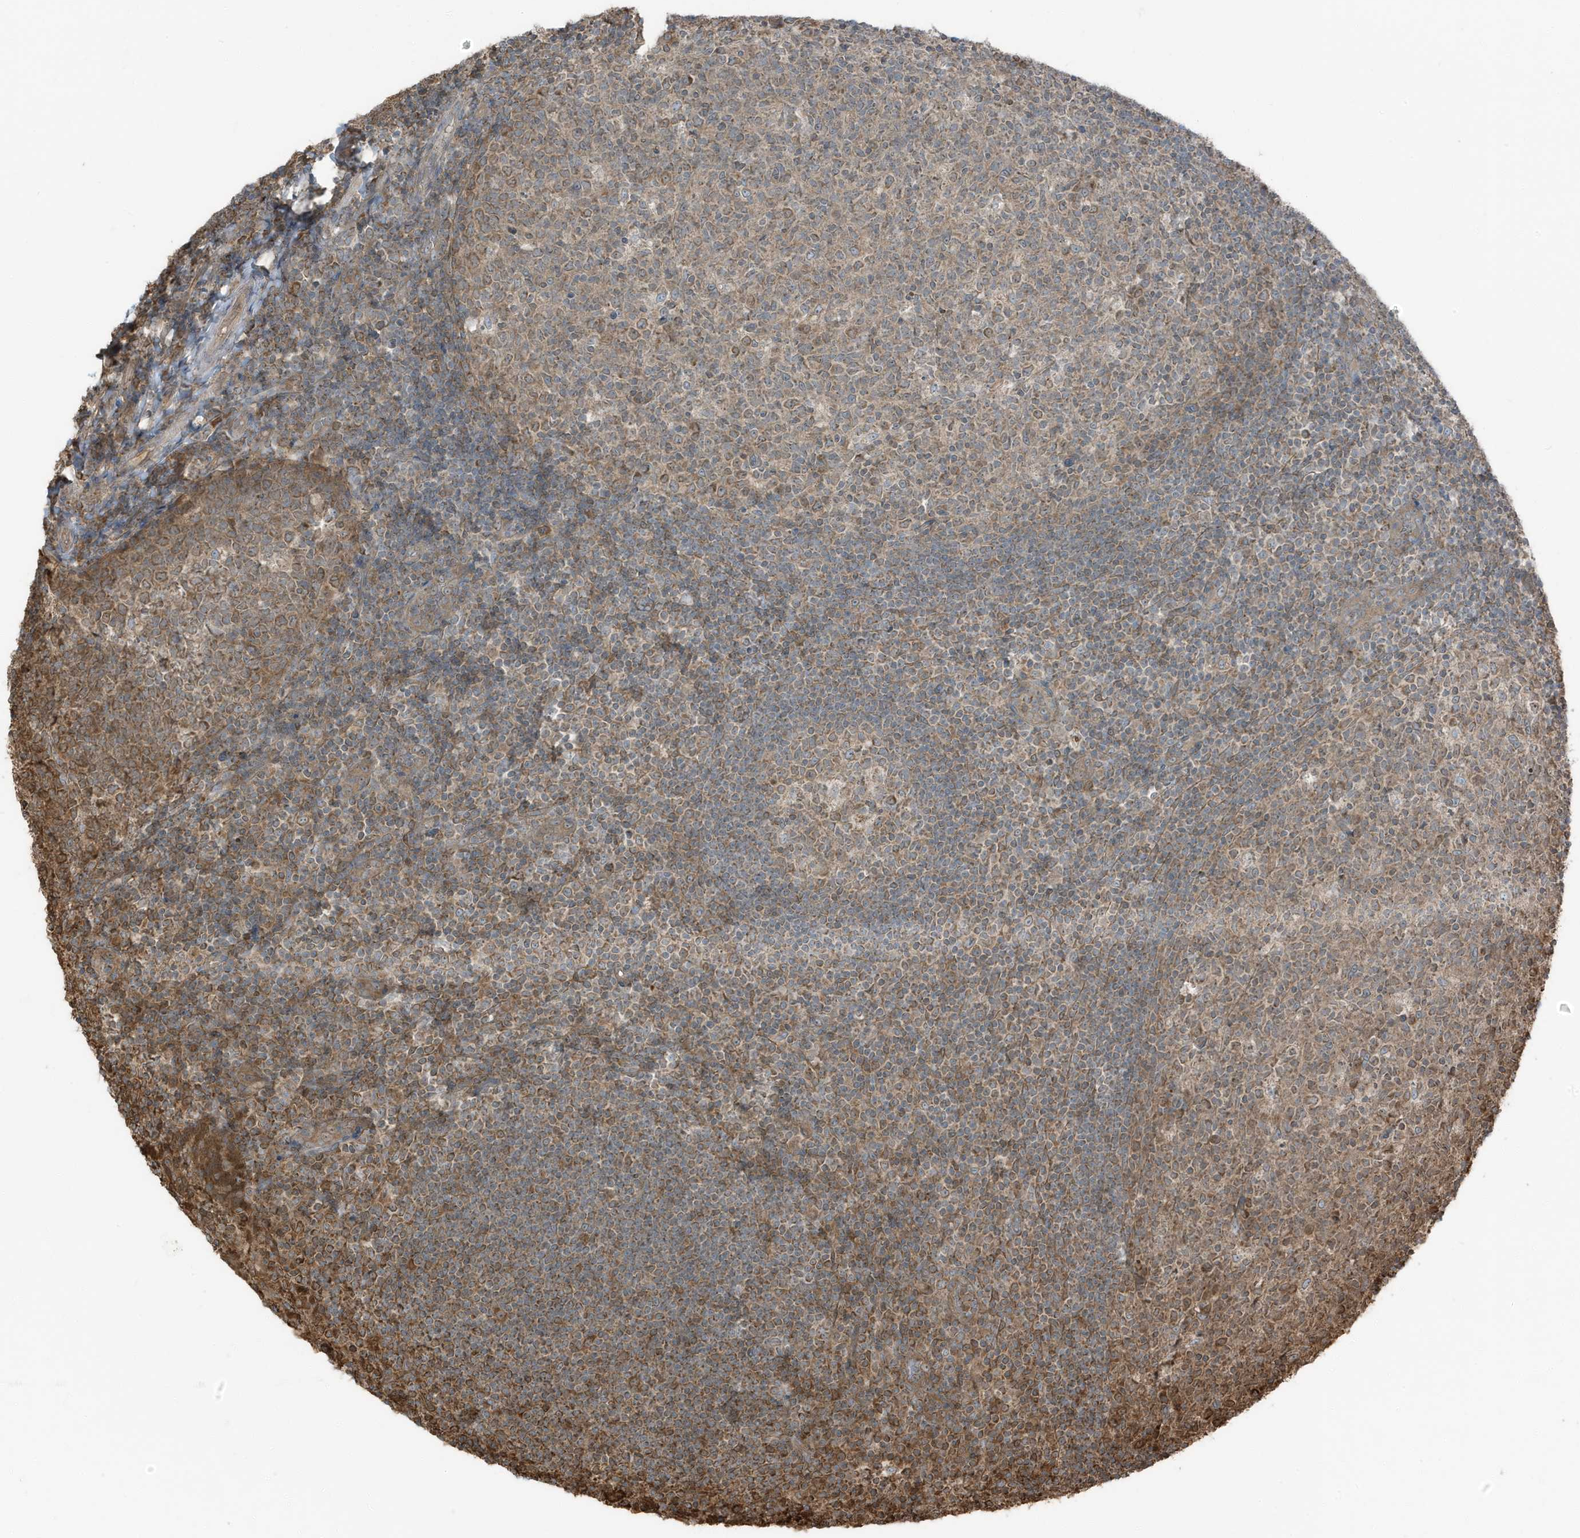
{"staining": {"intensity": "moderate", "quantity": "25%-75%", "location": "cytoplasmic/membranous"}, "tissue": "tonsil", "cell_type": "Germinal center cells", "image_type": "normal", "snomed": [{"axis": "morphology", "description": "Normal tissue, NOS"}, {"axis": "topography", "description": "Tonsil"}], "caption": "Immunohistochemical staining of unremarkable human tonsil reveals medium levels of moderate cytoplasmic/membranous expression in about 25%-75% of germinal center cells.", "gene": "AZI2", "patient": {"sex": "female", "age": 19}}